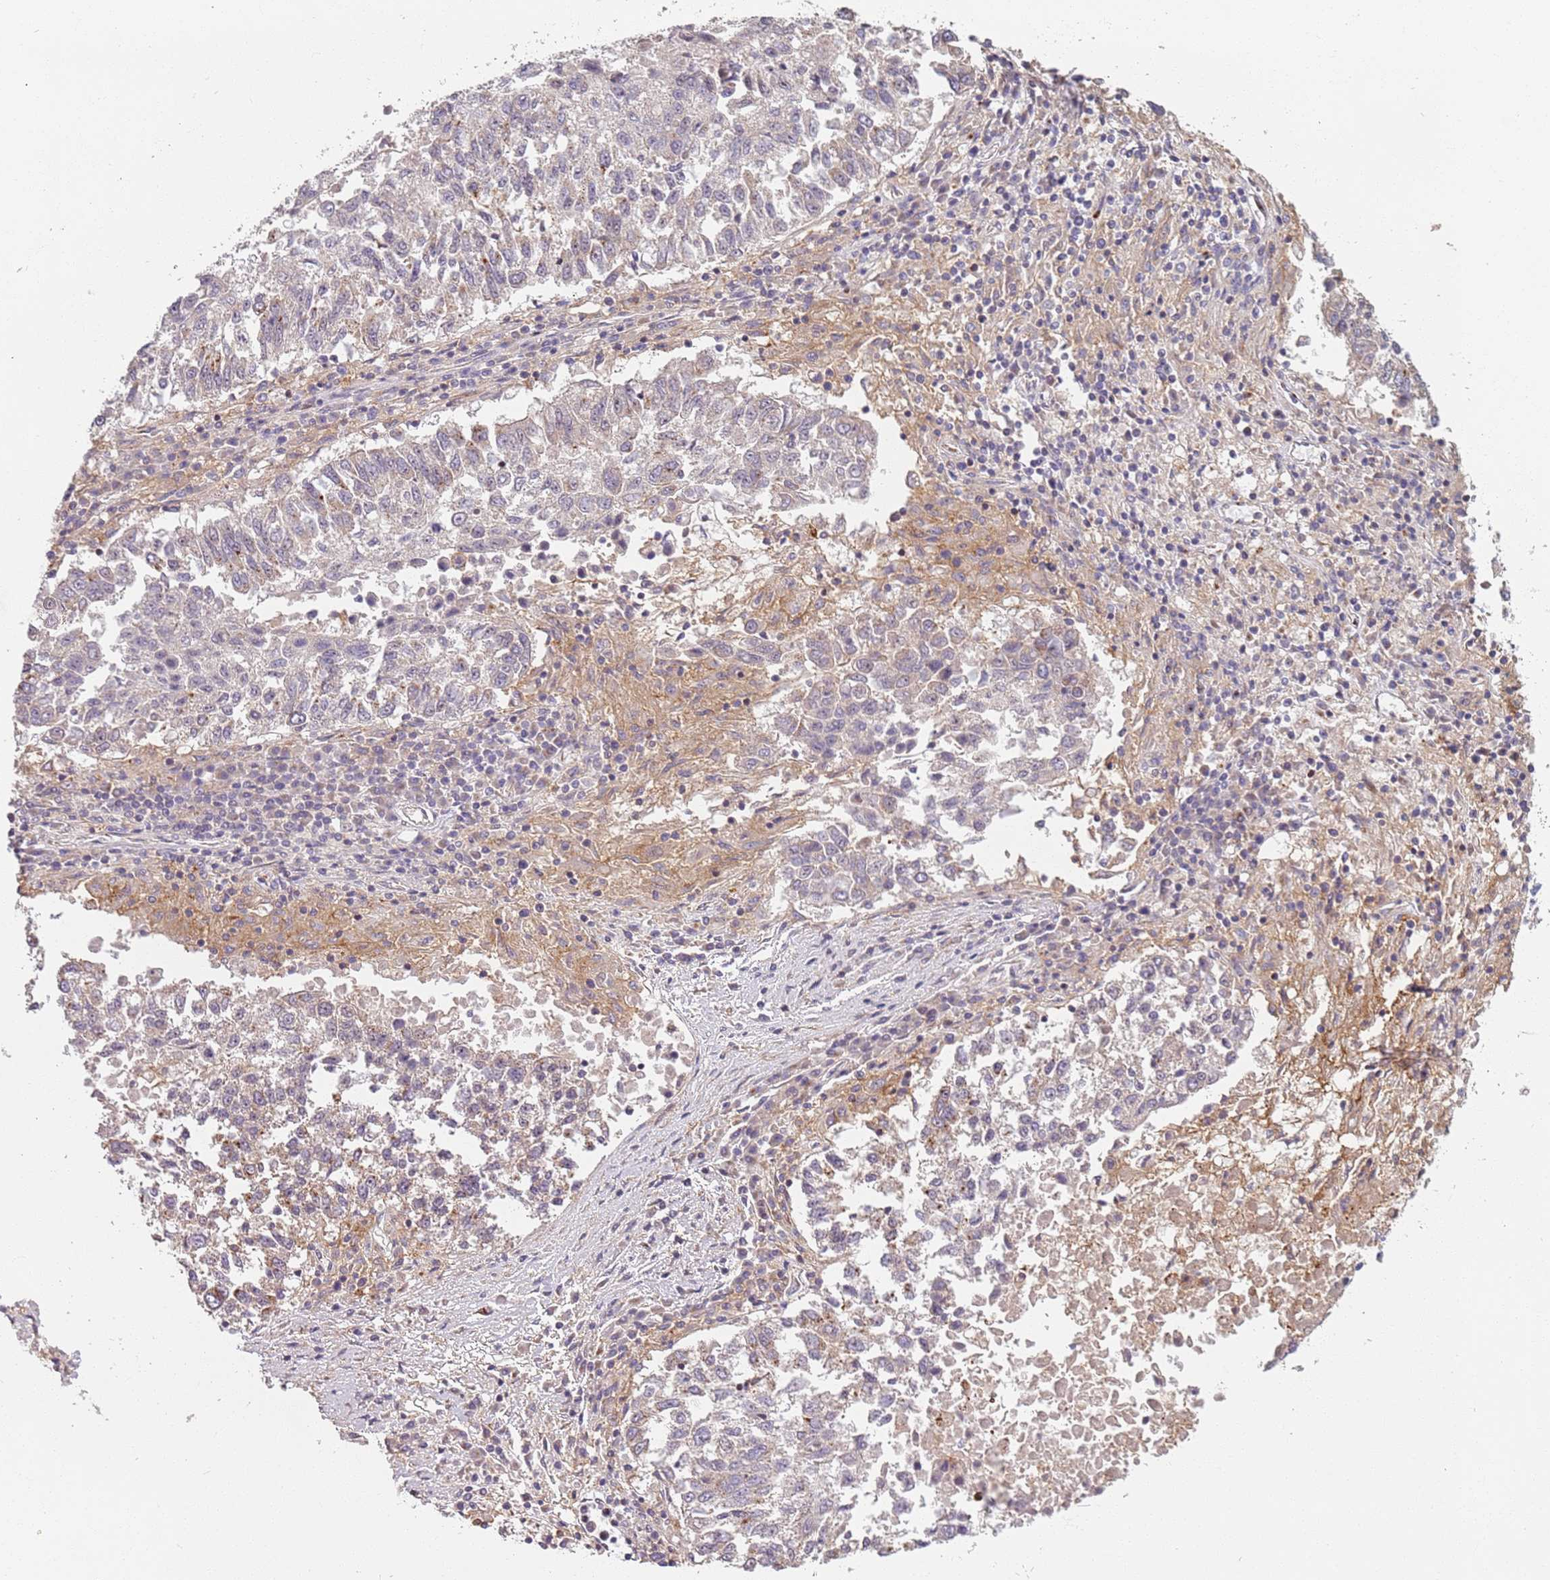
{"staining": {"intensity": "weak", "quantity": "<25%", "location": "cytoplasmic/membranous"}, "tissue": "lung cancer", "cell_type": "Tumor cells", "image_type": "cancer", "snomed": [{"axis": "morphology", "description": "Squamous cell carcinoma, NOS"}, {"axis": "topography", "description": "Lung"}], "caption": "An image of lung squamous cell carcinoma stained for a protein reveals no brown staining in tumor cells.", "gene": "AKTIP", "patient": {"sex": "male", "age": 73}}